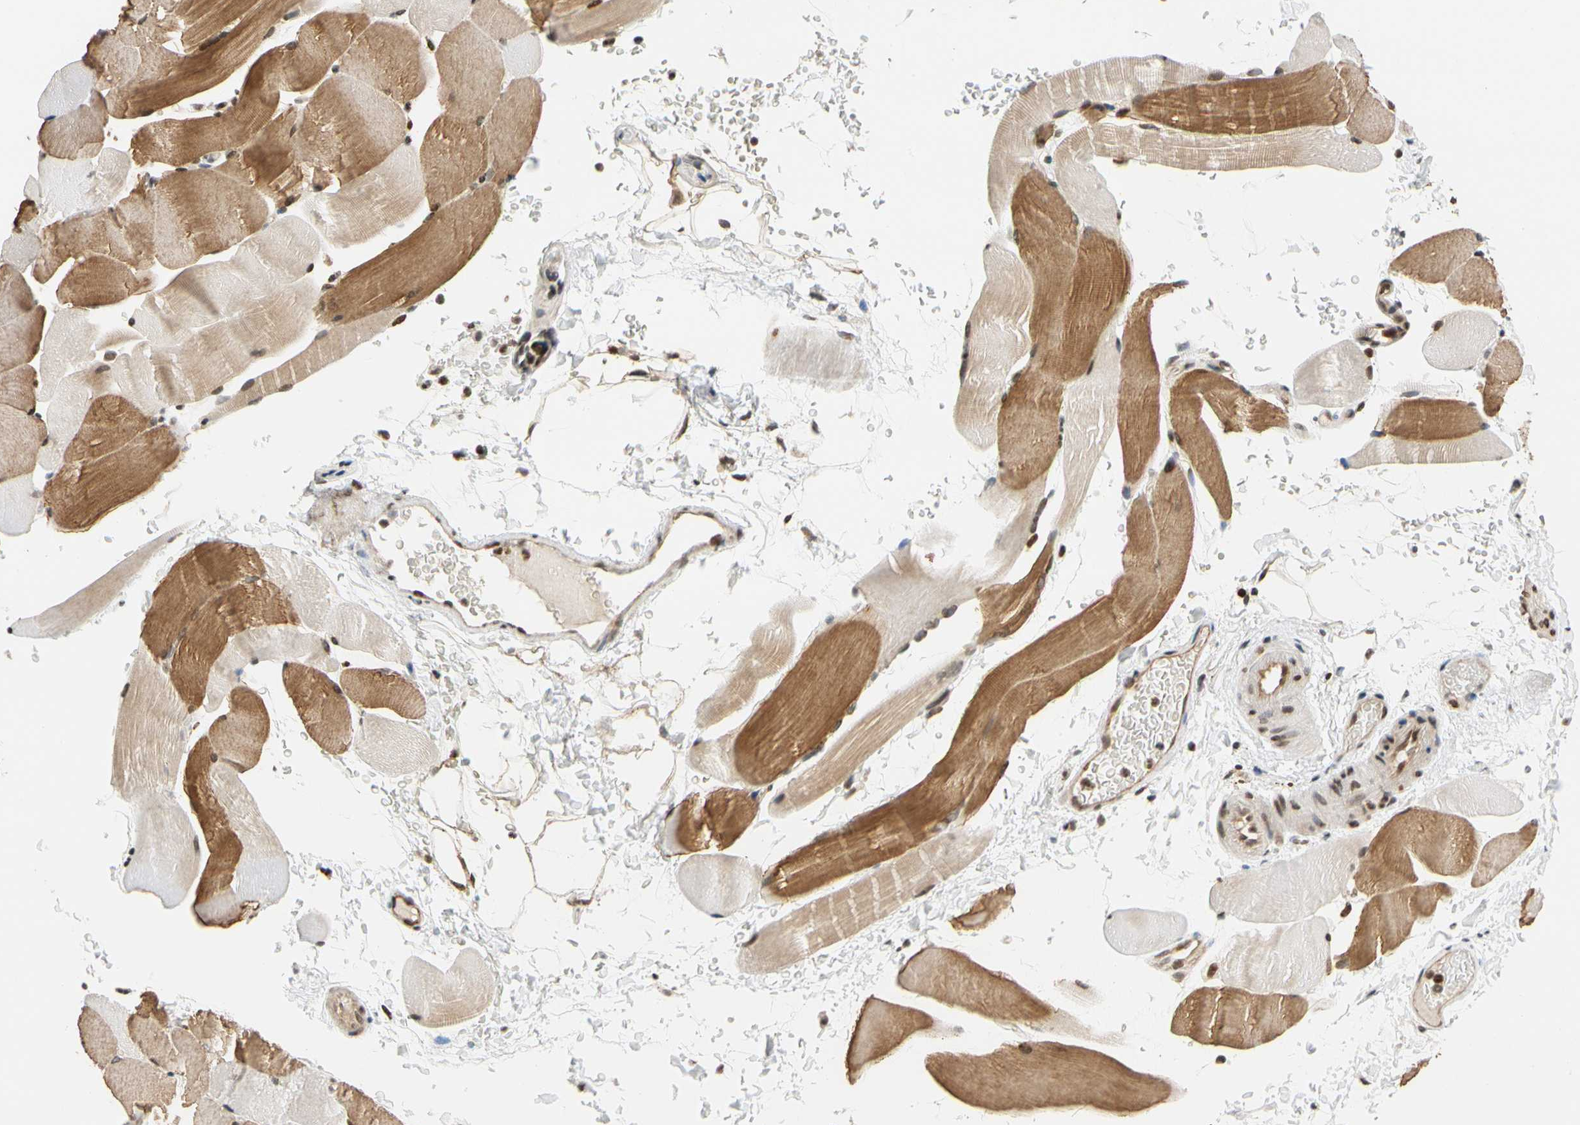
{"staining": {"intensity": "moderate", "quantity": "25%-75%", "location": "cytoplasmic/membranous"}, "tissue": "skeletal muscle", "cell_type": "Myocytes", "image_type": "normal", "snomed": [{"axis": "morphology", "description": "Normal tissue, NOS"}, {"axis": "topography", "description": "Skeletal muscle"}, {"axis": "topography", "description": "Parathyroid gland"}], "caption": "IHC micrograph of unremarkable human skeletal muscle stained for a protein (brown), which demonstrates medium levels of moderate cytoplasmic/membranous expression in about 25%-75% of myocytes.", "gene": "CDK7", "patient": {"sex": "female", "age": 37}}